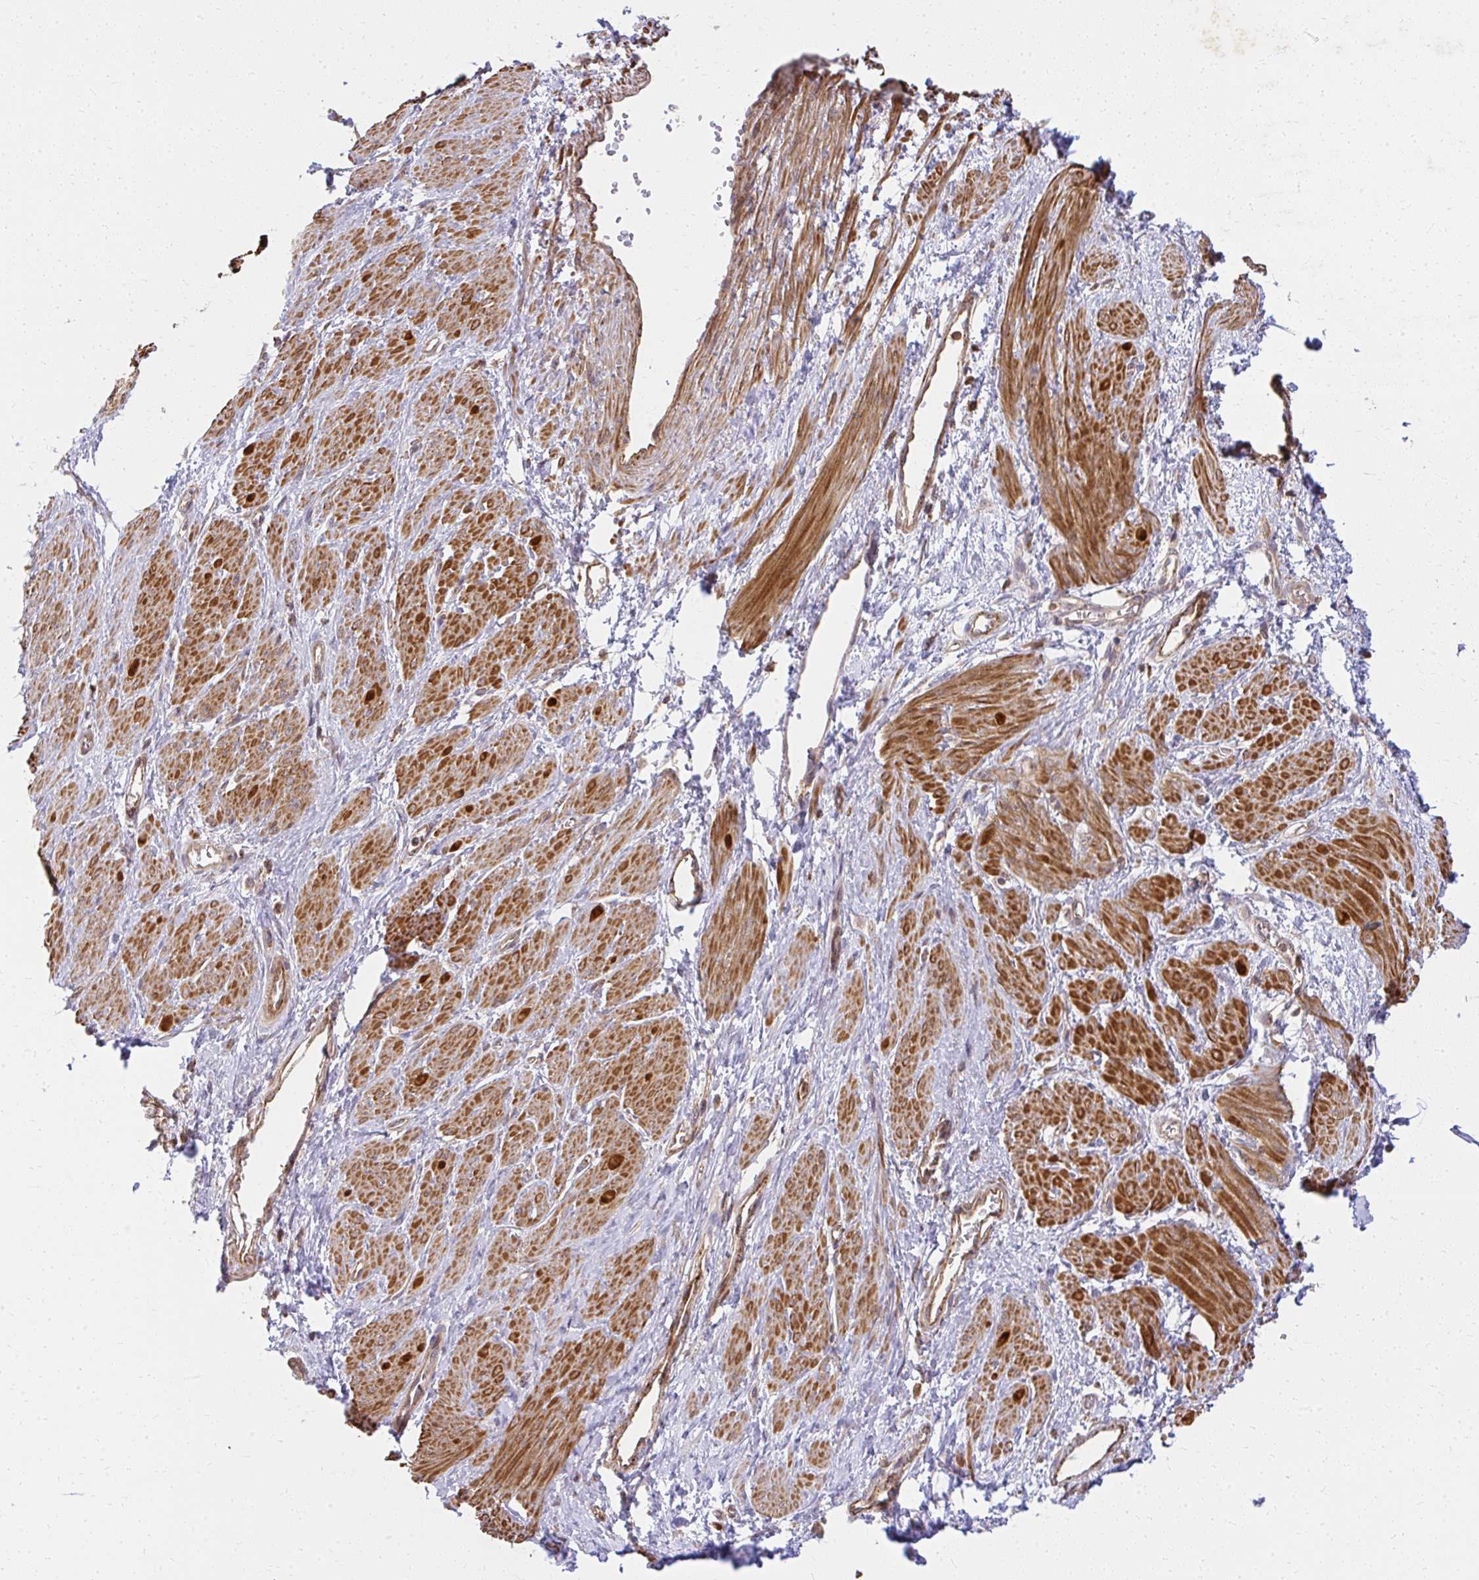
{"staining": {"intensity": "moderate", "quantity": ">75%", "location": "cytoplasmic/membranous"}, "tissue": "smooth muscle", "cell_type": "Smooth muscle cells", "image_type": "normal", "snomed": [{"axis": "morphology", "description": "Normal tissue, NOS"}, {"axis": "topography", "description": "Smooth muscle"}, {"axis": "topography", "description": "Uterus"}], "caption": "The histopathology image demonstrates immunohistochemical staining of normal smooth muscle. There is moderate cytoplasmic/membranous expression is seen in approximately >75% of smooth muscle cells. (Stains: DAB (3,3'-diaminobenzidine) in brown, nuclei in blue, Microscopy: brightfield microscopy at high magnification).", "gene": "GNS", "patient": {"sex": "female", "age": 39}}